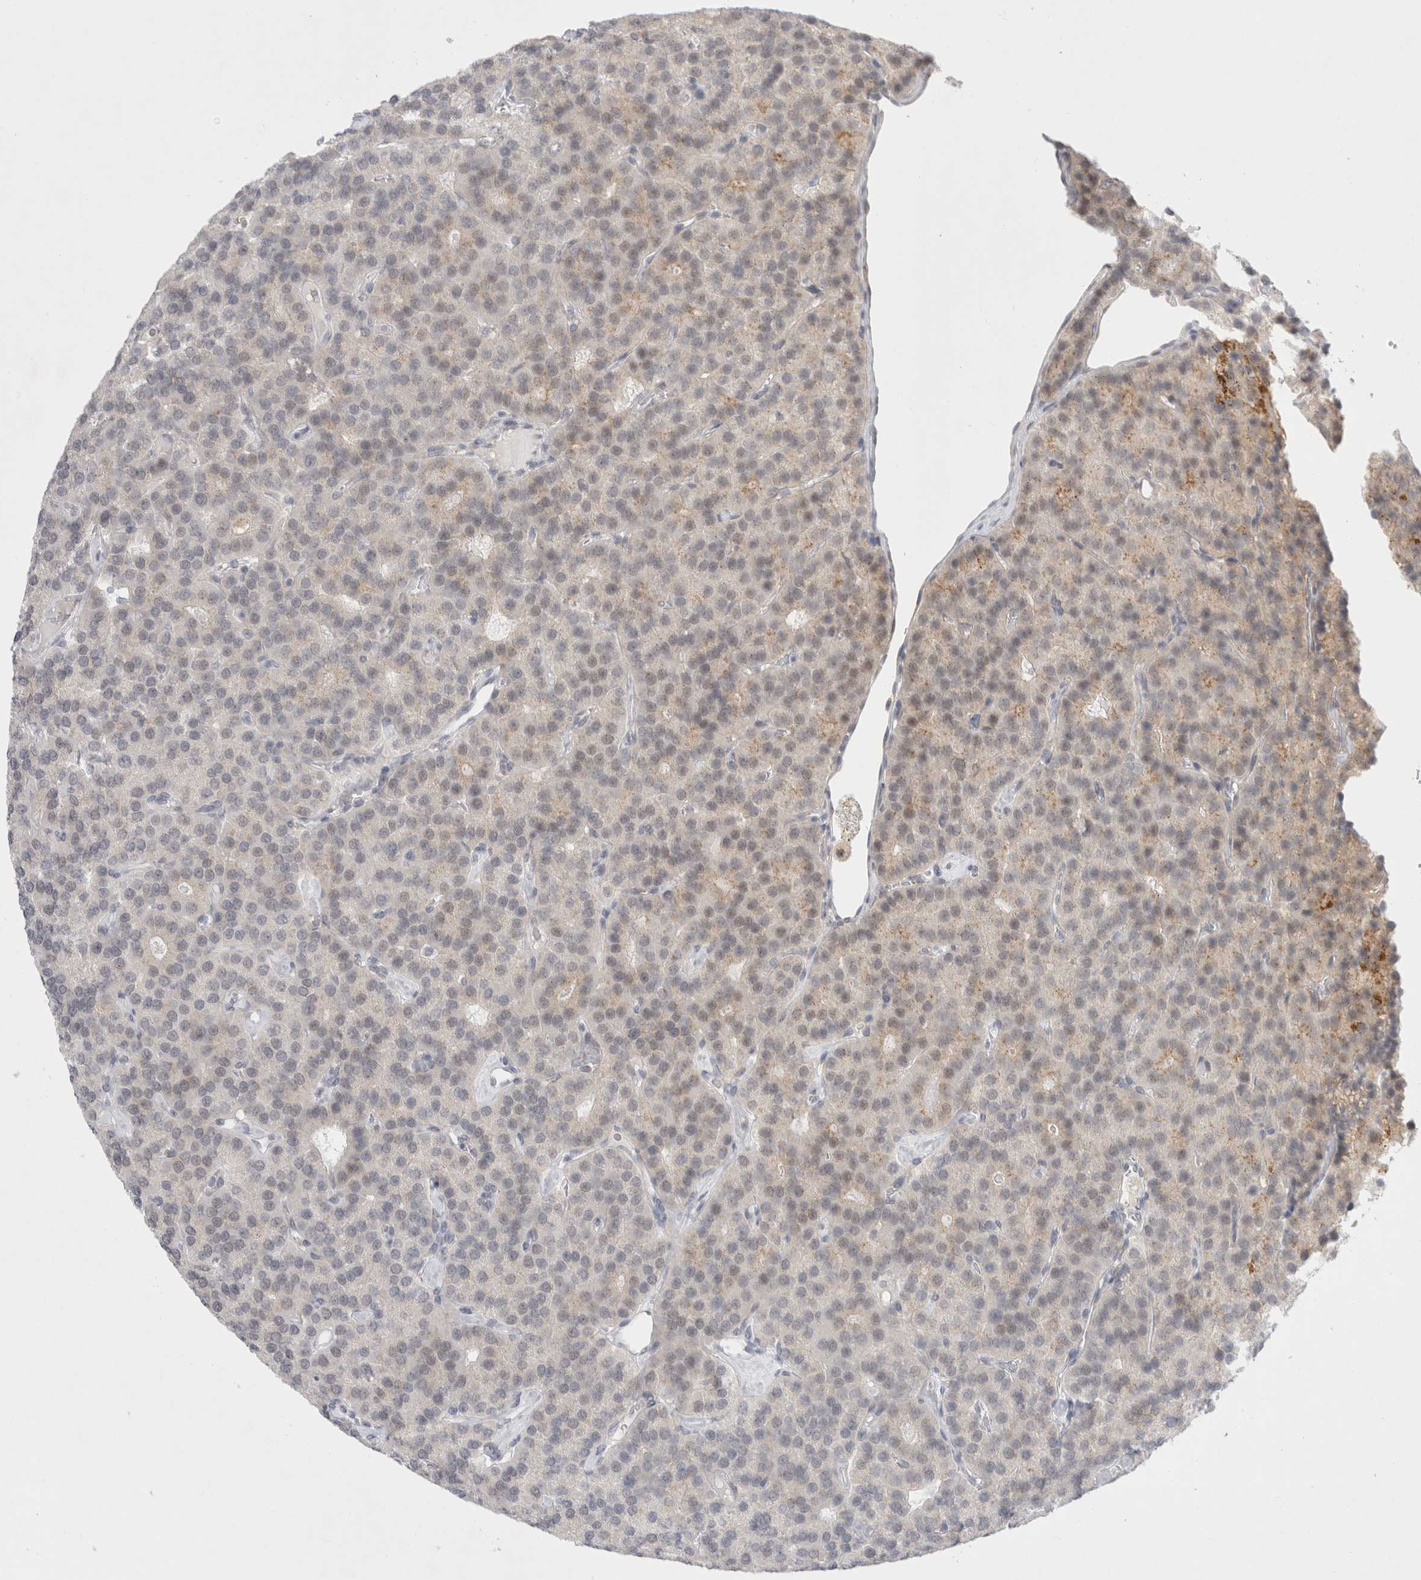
{"staining": {"intensity": "weak", "quantity": "<25%", "location": "cytoplasmic/membranous"}, "tissue": "parathyroid gland", "cell_type": "Glandular cells", "image_type": "normal", "snomed": [{"axis": "morphology", "description": "Normal tissue, NOS"}, {"axis": "morphology", "description": "Adenoma, NOS"}, {"axis": "topography", "description": "Parathyroid gland"}], "caption": "Immunohistochemistry (IHC) of unremarkable parathyroid gland displays no staining in glandular cells. The staining was performed using DAB to visualize the protein expression in brown, while the nuclei were stained in blue with hematoxylin (Magnification: 20x).", "gene": "TRMT1L", "patient": {"sex": "female", "age": 86}}